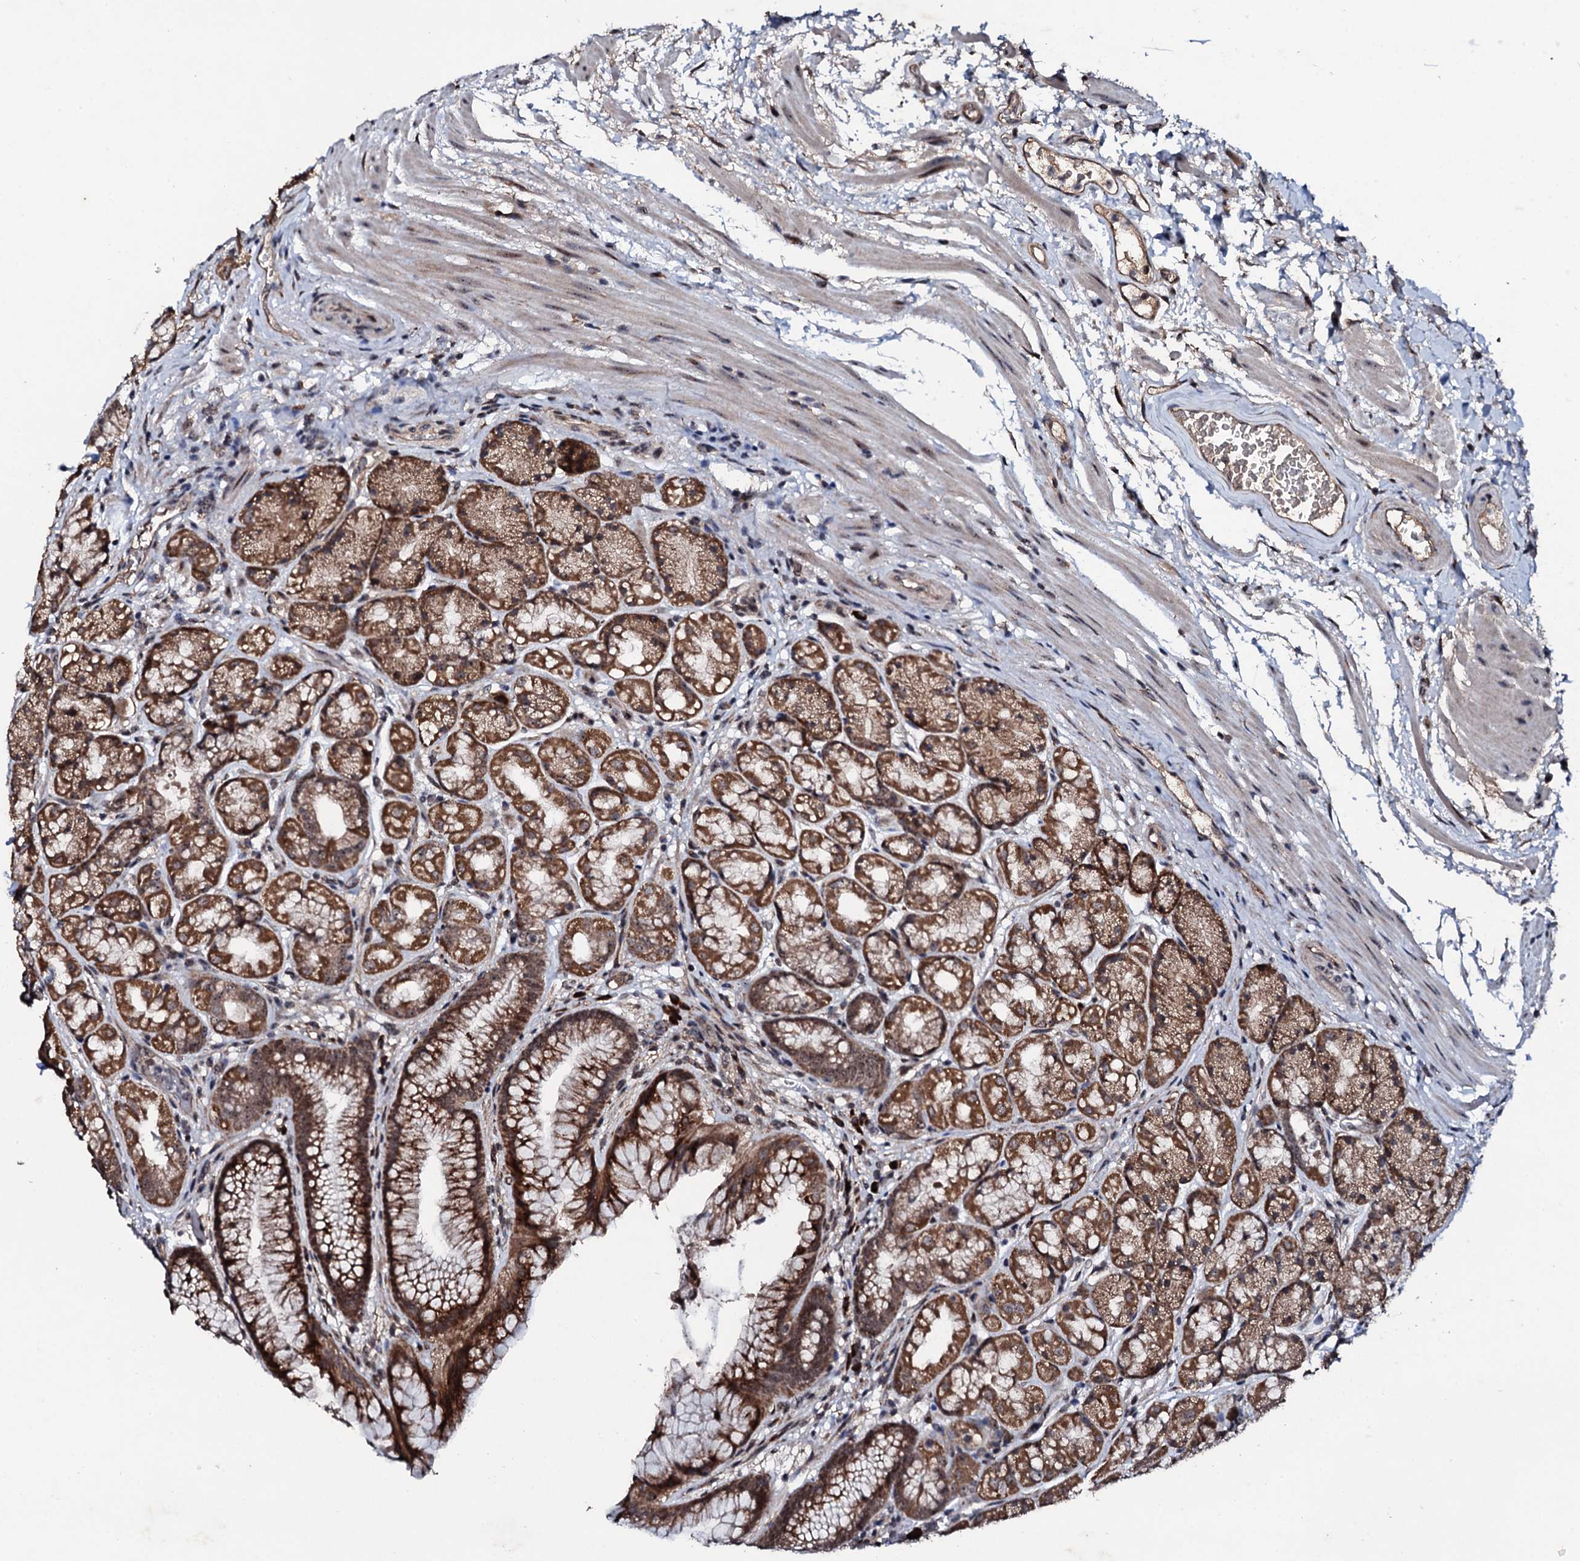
{"staining": {"intensity": "strong", "quantity": ">75%", "location": "cytoplasmic/membranous"}, "tissue": "stomach", "cell_type": "Glandular cells", "image_type": "normal", "snomed": [{"axis": "morphology", "description": "Normal tissue, NOS"}, {"axis": "topography", "description": "Stomach"}], "caption": "This histopathology image displays immunohistochemistry staining of unremarkable human stomach, with high strong cytoplasmic/membranous positivity in approximately >75% of glandular cells.", "gene": "FAM111A", "patient": {"sex": "male", "age": 63}}